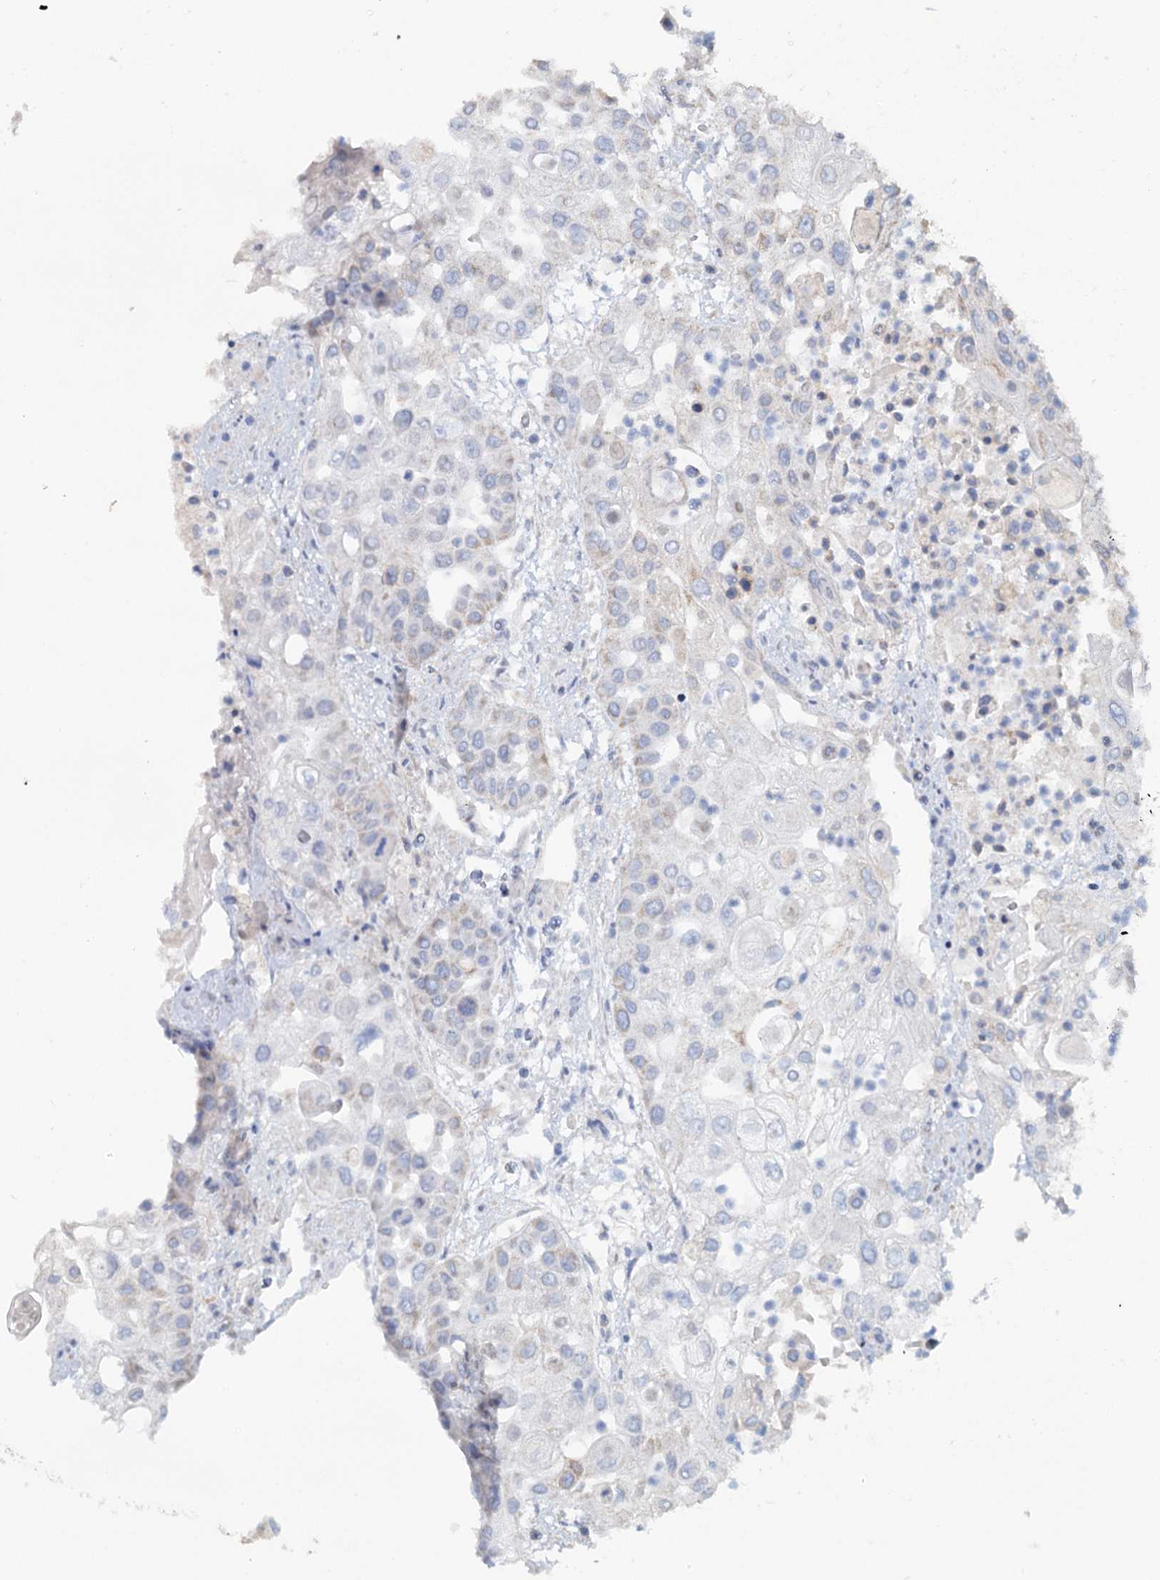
{"staining": {"intensity": "weak", "quantity": "<25%", "location": "cytoplasmic/membranous"}, "tissue": "urothelial cancer", "cell_type": "Tumor cells", "image_type": "cancer", "snomed": [{"axis": "morphology", "description": "Urothelial carcinoma, High grade"}, {"axis": "topography", "description": "Urinary bladder"}], "caption": "Urothelial carcinoma (high-grade) stained for a protein using immunohistochemistry (IHC) displays no staining tumor cells.", "gene": "FUNDC1", "patient": {"sex": "female", "age": 79}}